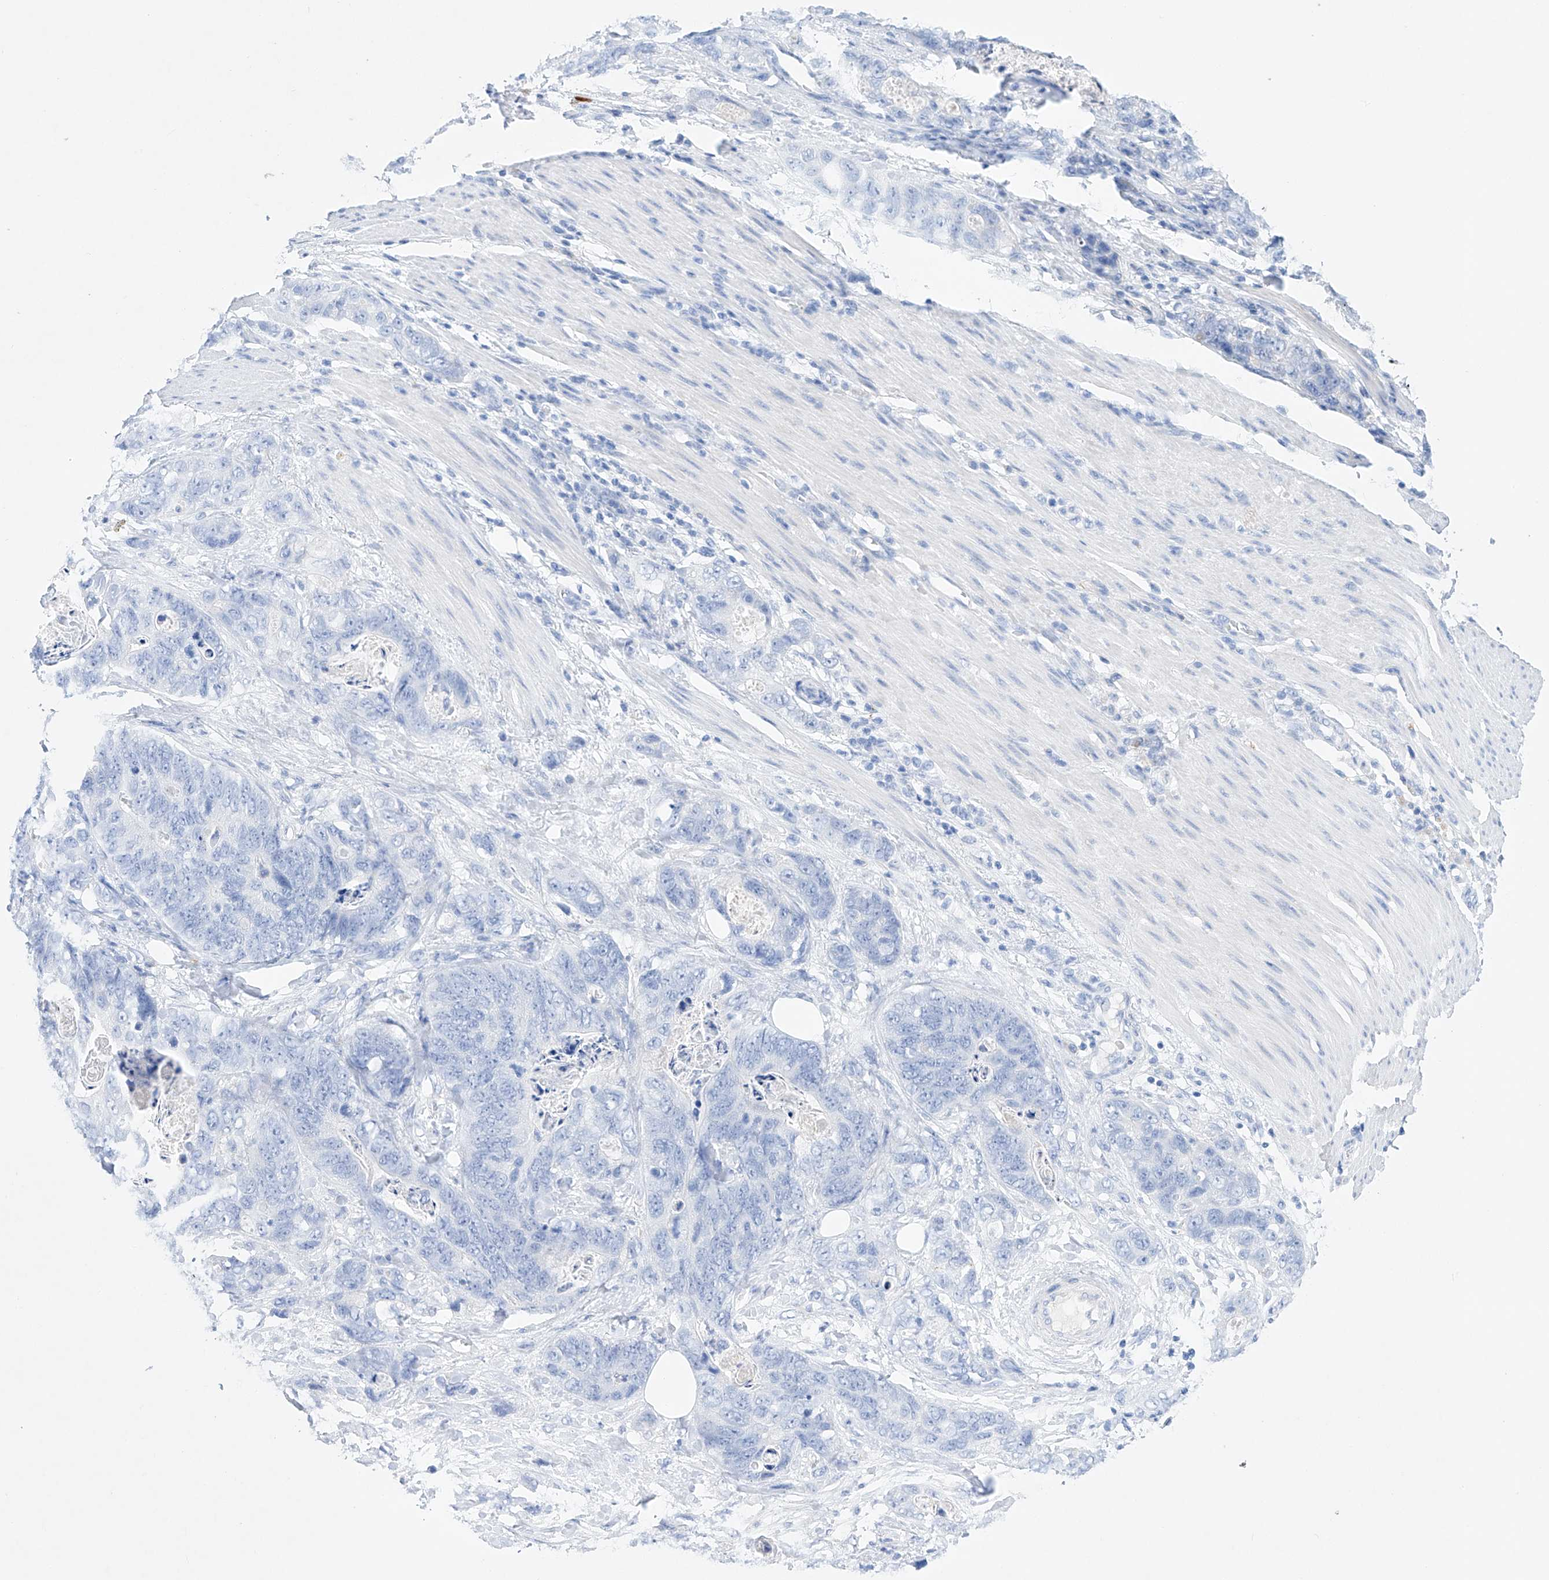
{"staining": {"intensity": "negative", "quantity": "none", "location": "none"}, "tissue": "stomach cancer", "cell_type": "Tumor cells", "image_type": "cancer", "snomed": [{"axis": "morphology", "description": "Normal tissue, NOS"}, {"axis": "morphology", "description": "Adenocarcinoma, NOS"}, {"axis": "topography", "description": "Stomach"}], "caption": "Immunohistochemistry (IHC) photomicrograph of neoplastic tissue: human stomach cancer (adenocarcinoma) stained with DAB (3,3'-diaminobenzidine) demonstrates no significant protein staining in tumor cells.", "gene": "LURAP1", "patient": {"sex": "female", "age": 89}}